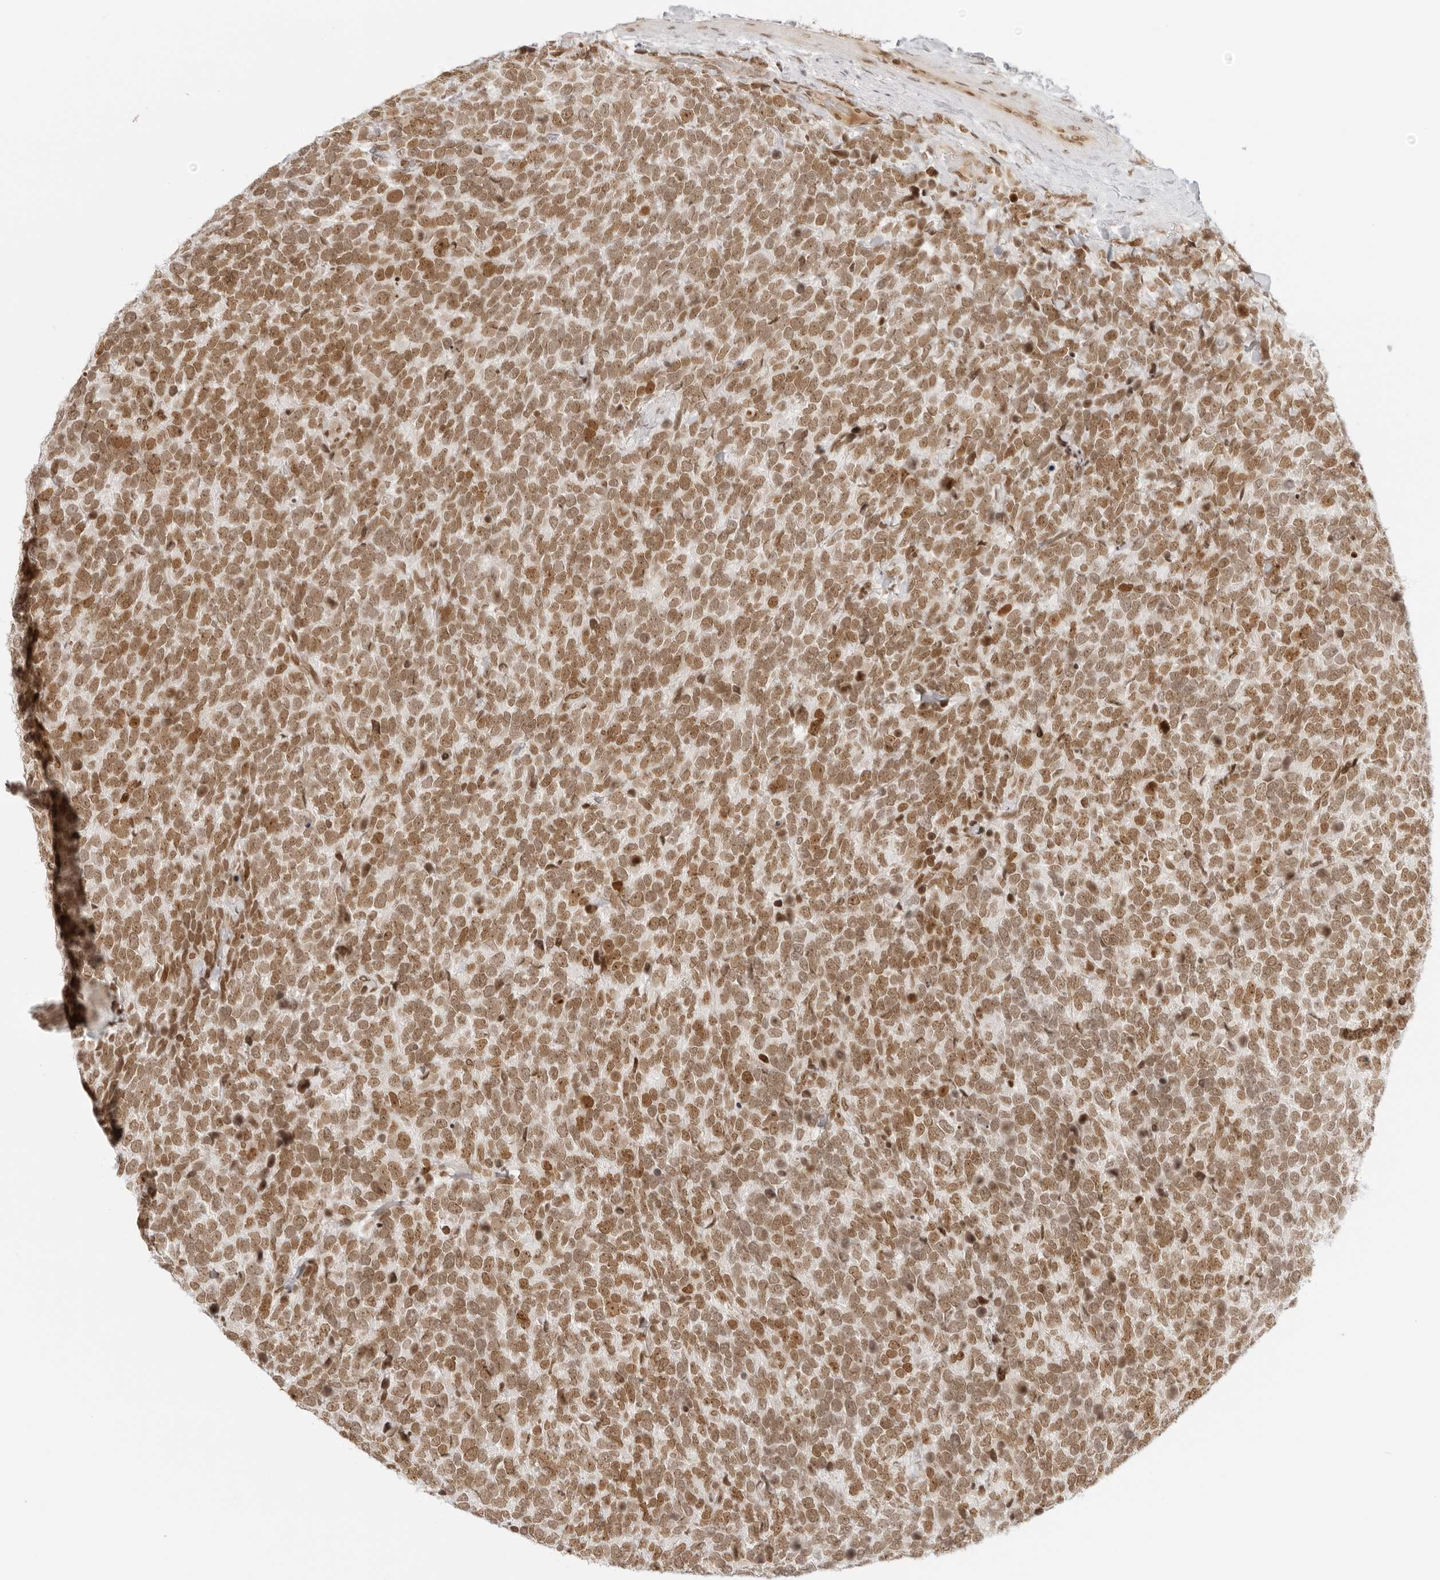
{"staining": {"intensity": "moderate", "quantity": ">75%", "location": "nuclear"}, "tissue": "urothelial cancer", "cell_type": "Tumor cells", "image_type": "cancer", "snomed": [{"axis": "morphology", "description": "Urothelial carcinoma, High grade"}, {"axis": "topography", "description": "Urinary bladder"}], "caption": "Protein staining by immunohistochemistry displays moderate nuclear positivity in about >75% of tumor cells in urothelial carcinoma (high-grade).", "gene": "RCC1", "patient": {"sex": "female", "age": 82}}